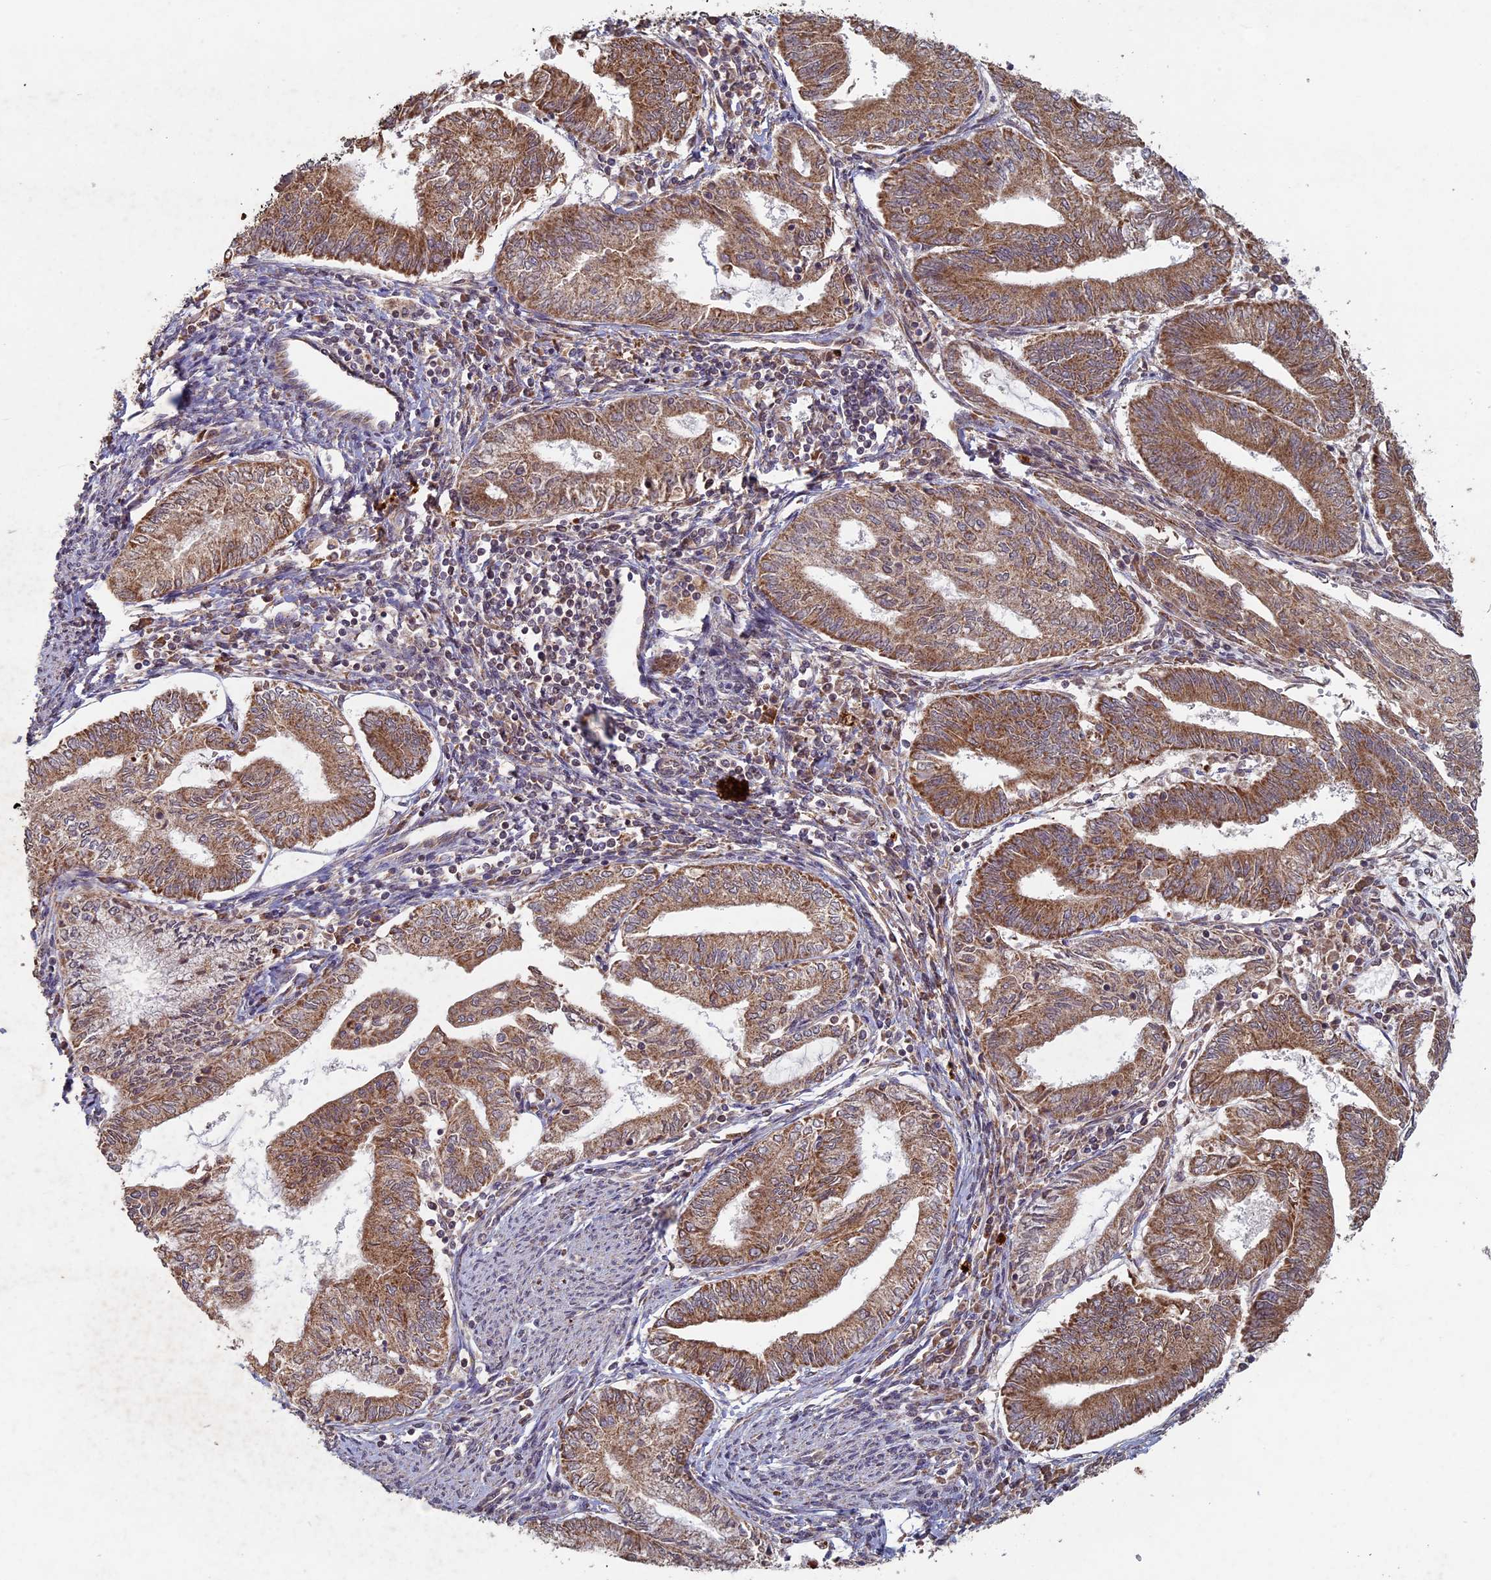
{"staining": {"intensity": "moderate", "quantity": ">75%", "location": "cytoplasmic/membranous"}, "tissue": "endometrial cancer", "cell_type": "Tumor cells", "image_type": "cancer", "snomed": [{"axis": "morphology", "description": "Adenocarcinoma, NOS"}, {"axis": "topography", "description": "Endometrium"}], "caption": "Moderate cytoplasmic/membranous protein expression is seen in about >75% of tumor cells in endometrial cancer (adenocarcinoma).", "gene": "RCCD1", "patient": {"sex": "female", "age": 66}}